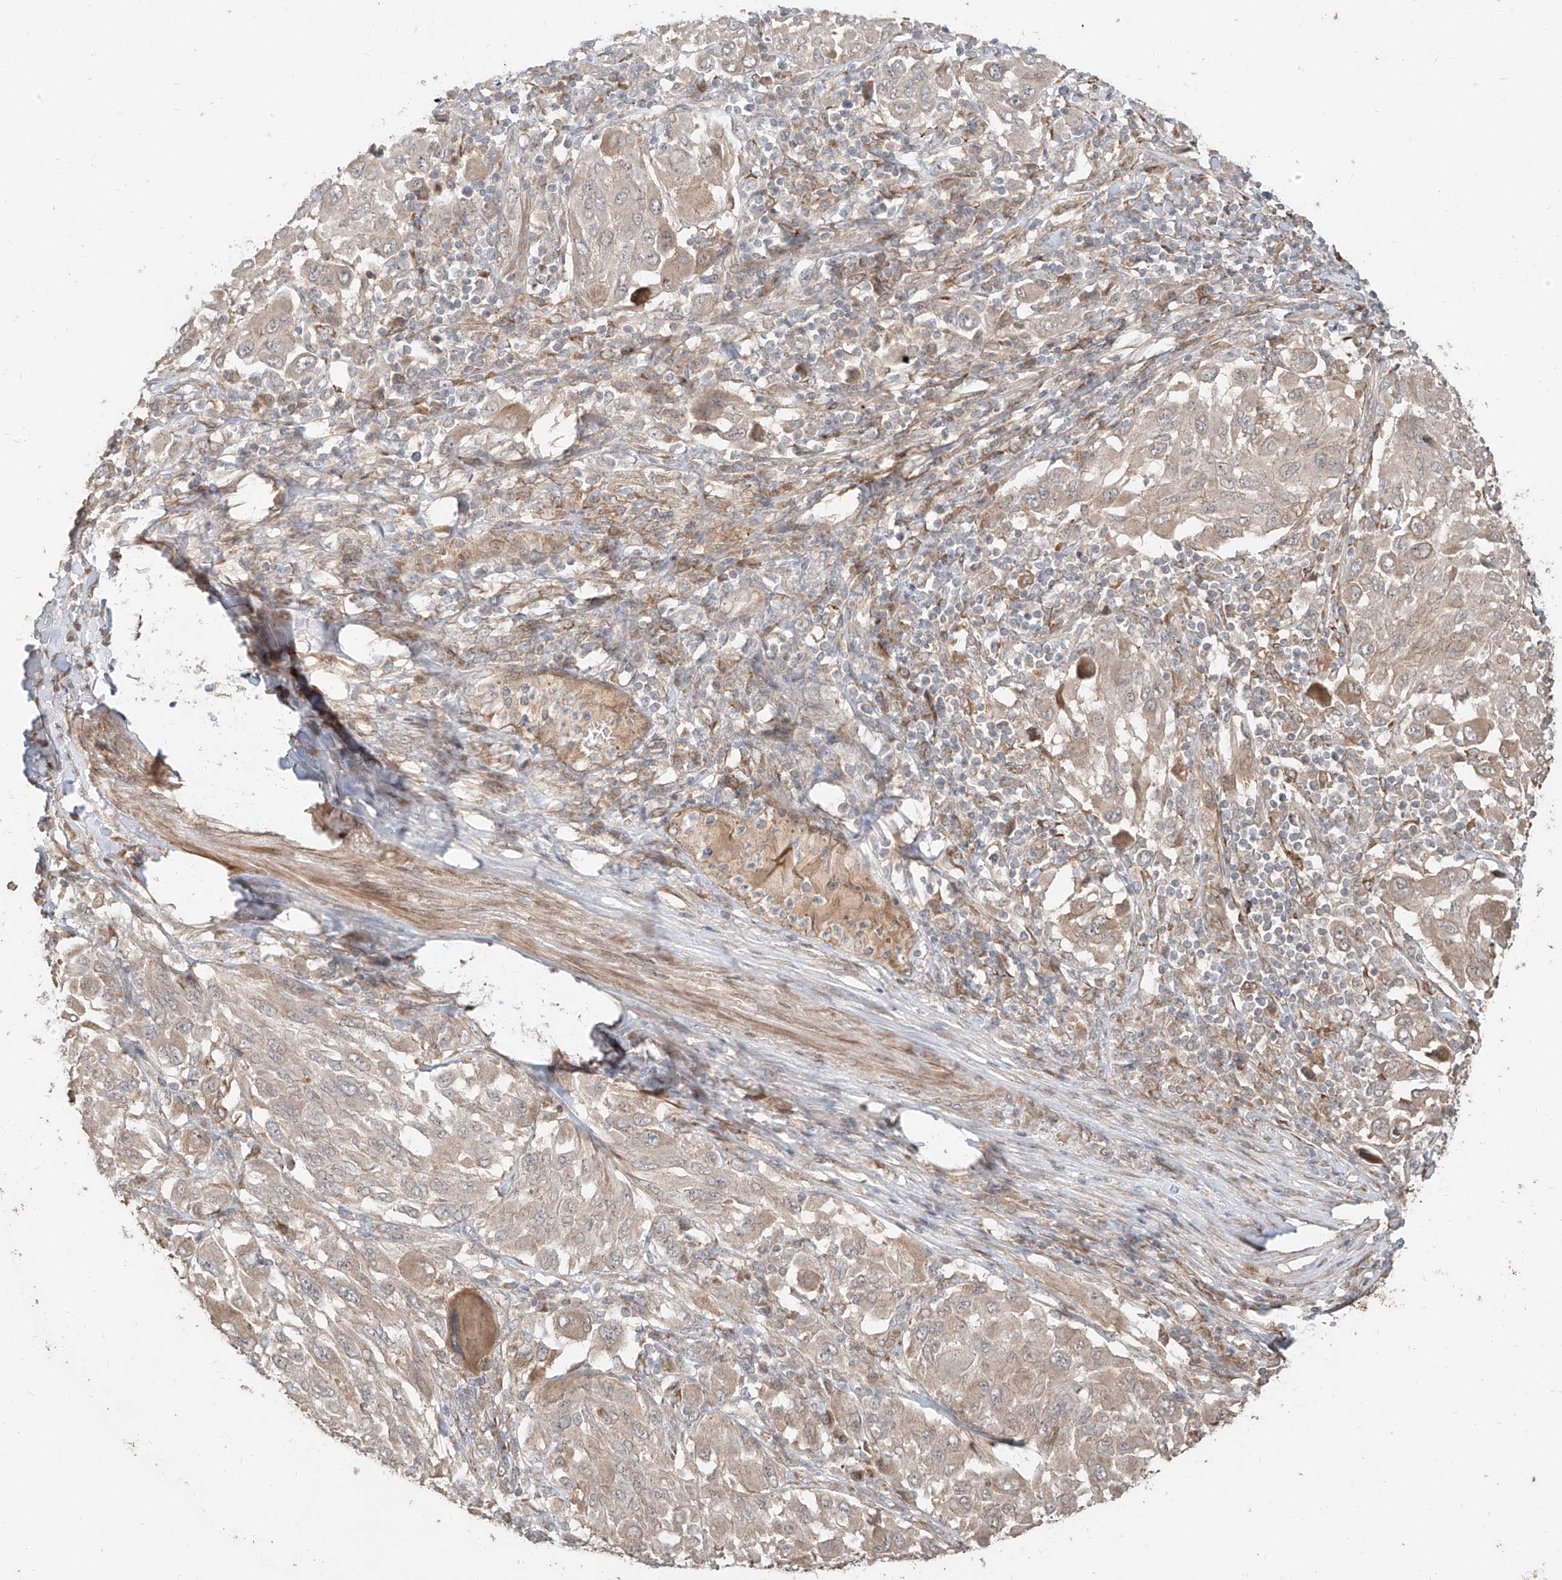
{"staining": {"intensity": "weak", "quantity": "25%-75%", "location": "cytoplasmic/membranous"}, "tissue": "melanoma", "cell_type": "Tumor cells", "image_type": "cancer", "snomed": [{"axis": "morphology", "description": "Malignant melanoma, NOS"}, {"axis": "topography", "description": "Skin"}], "caption": "Immunohistochemical staining of melanoma displays low levels of weak cytoplasmic/membranous staining in approximately 25%-75% of tumor cells.", "gene": "STX19", "patient": {"sex": "female", "age": 91}}